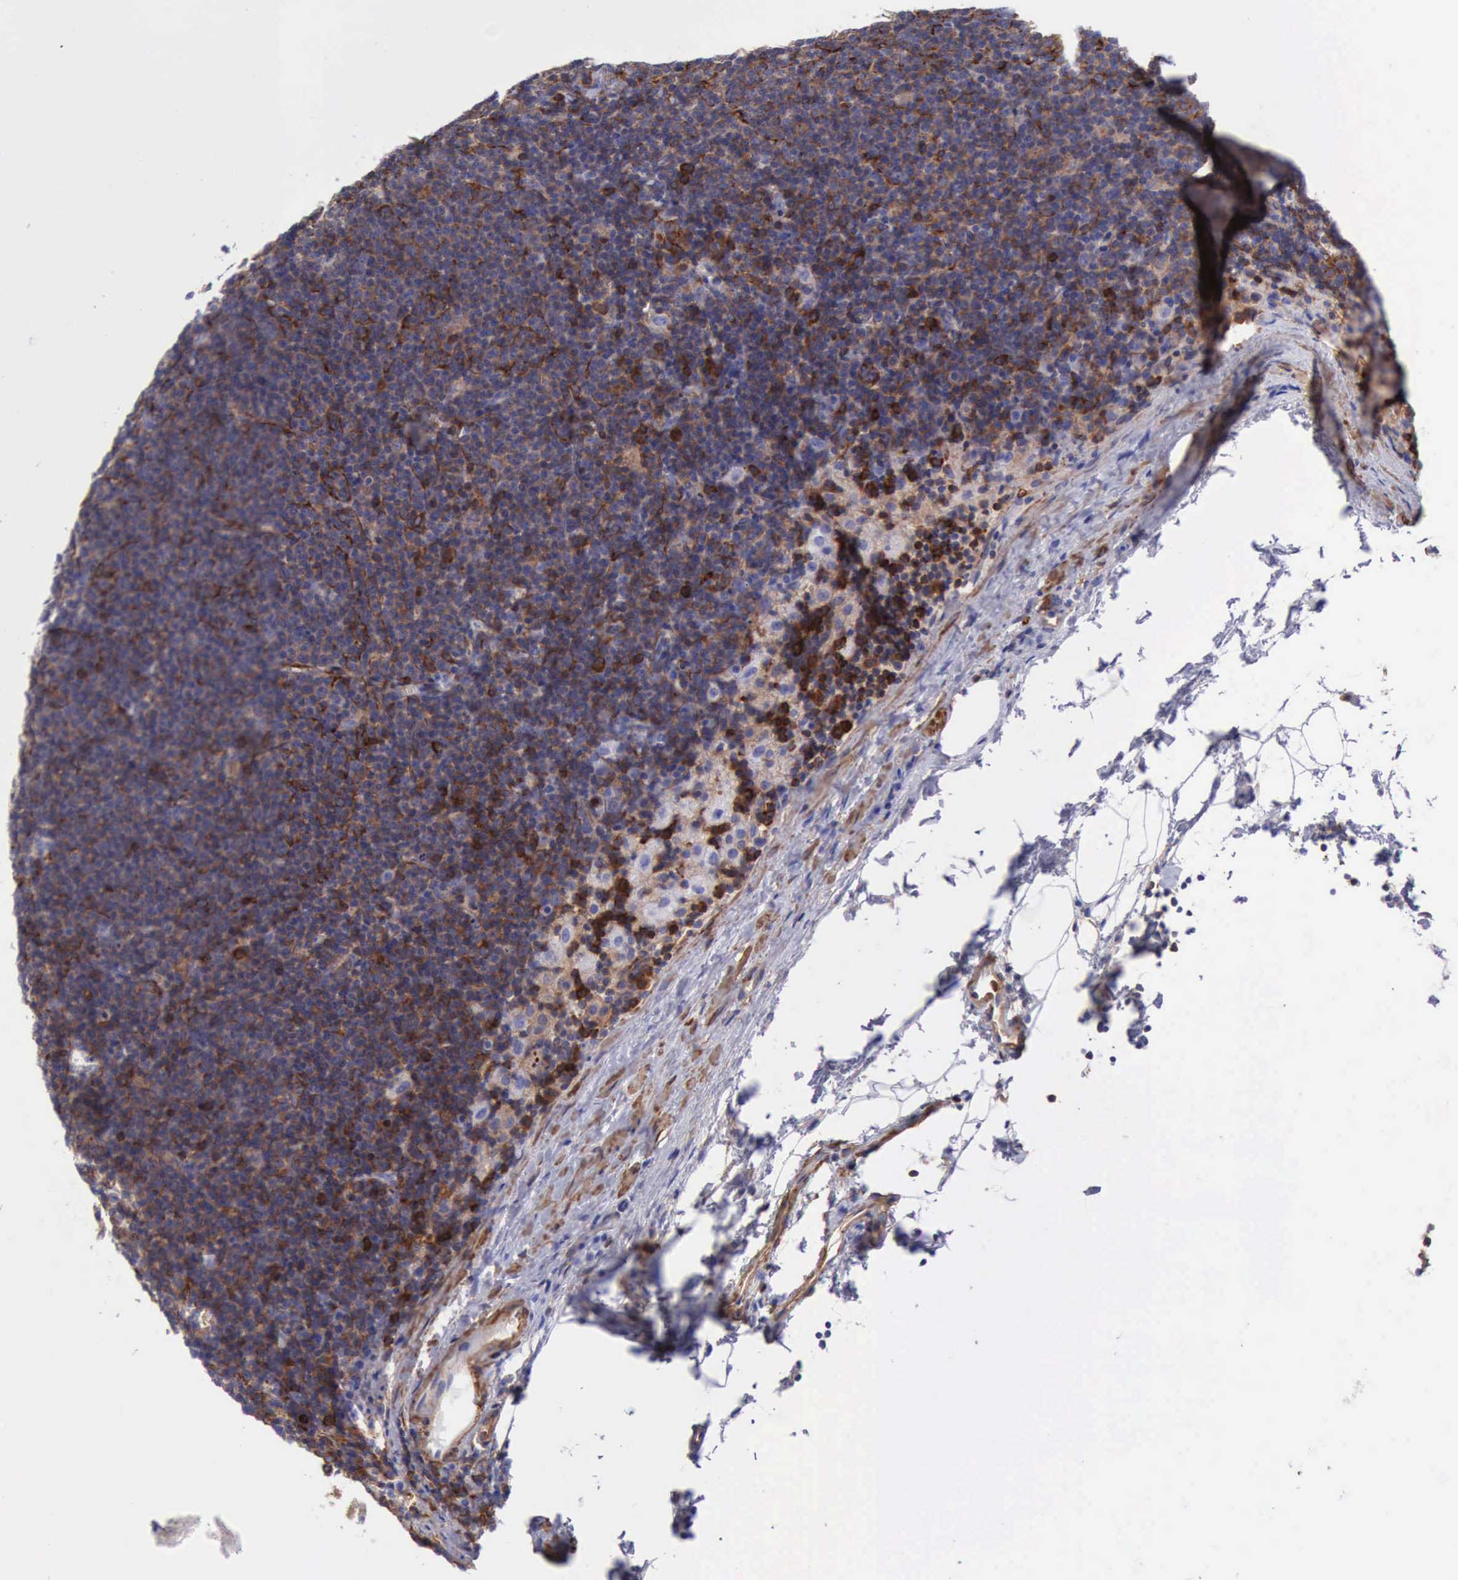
{"staining": {"intensity": "weak", "quantity": "25%-75%", "location": "cytoplasmic/membranous"}, "tissue": "lymphoma", "cell_type": "Tumor cells", "image_type": "cancer", "snomed": [{"axis": "morphology", "description": "Malignant lymphoma, non-Hodgkin's type, Low grade"}, {"axis": "topography", "description": "Lymph node"}], "caption": "A histopathology image of lymphoma stained for a protein exhibits weak cytoplasmic/membranous brown staining in tumor cells. The staining was performed using DAB, with brown indicating positive protein expression. Nuclei are stained blue with hematoxylin.", "gene": "FLNA", "patient": {"sex": "male", "age": 65}}